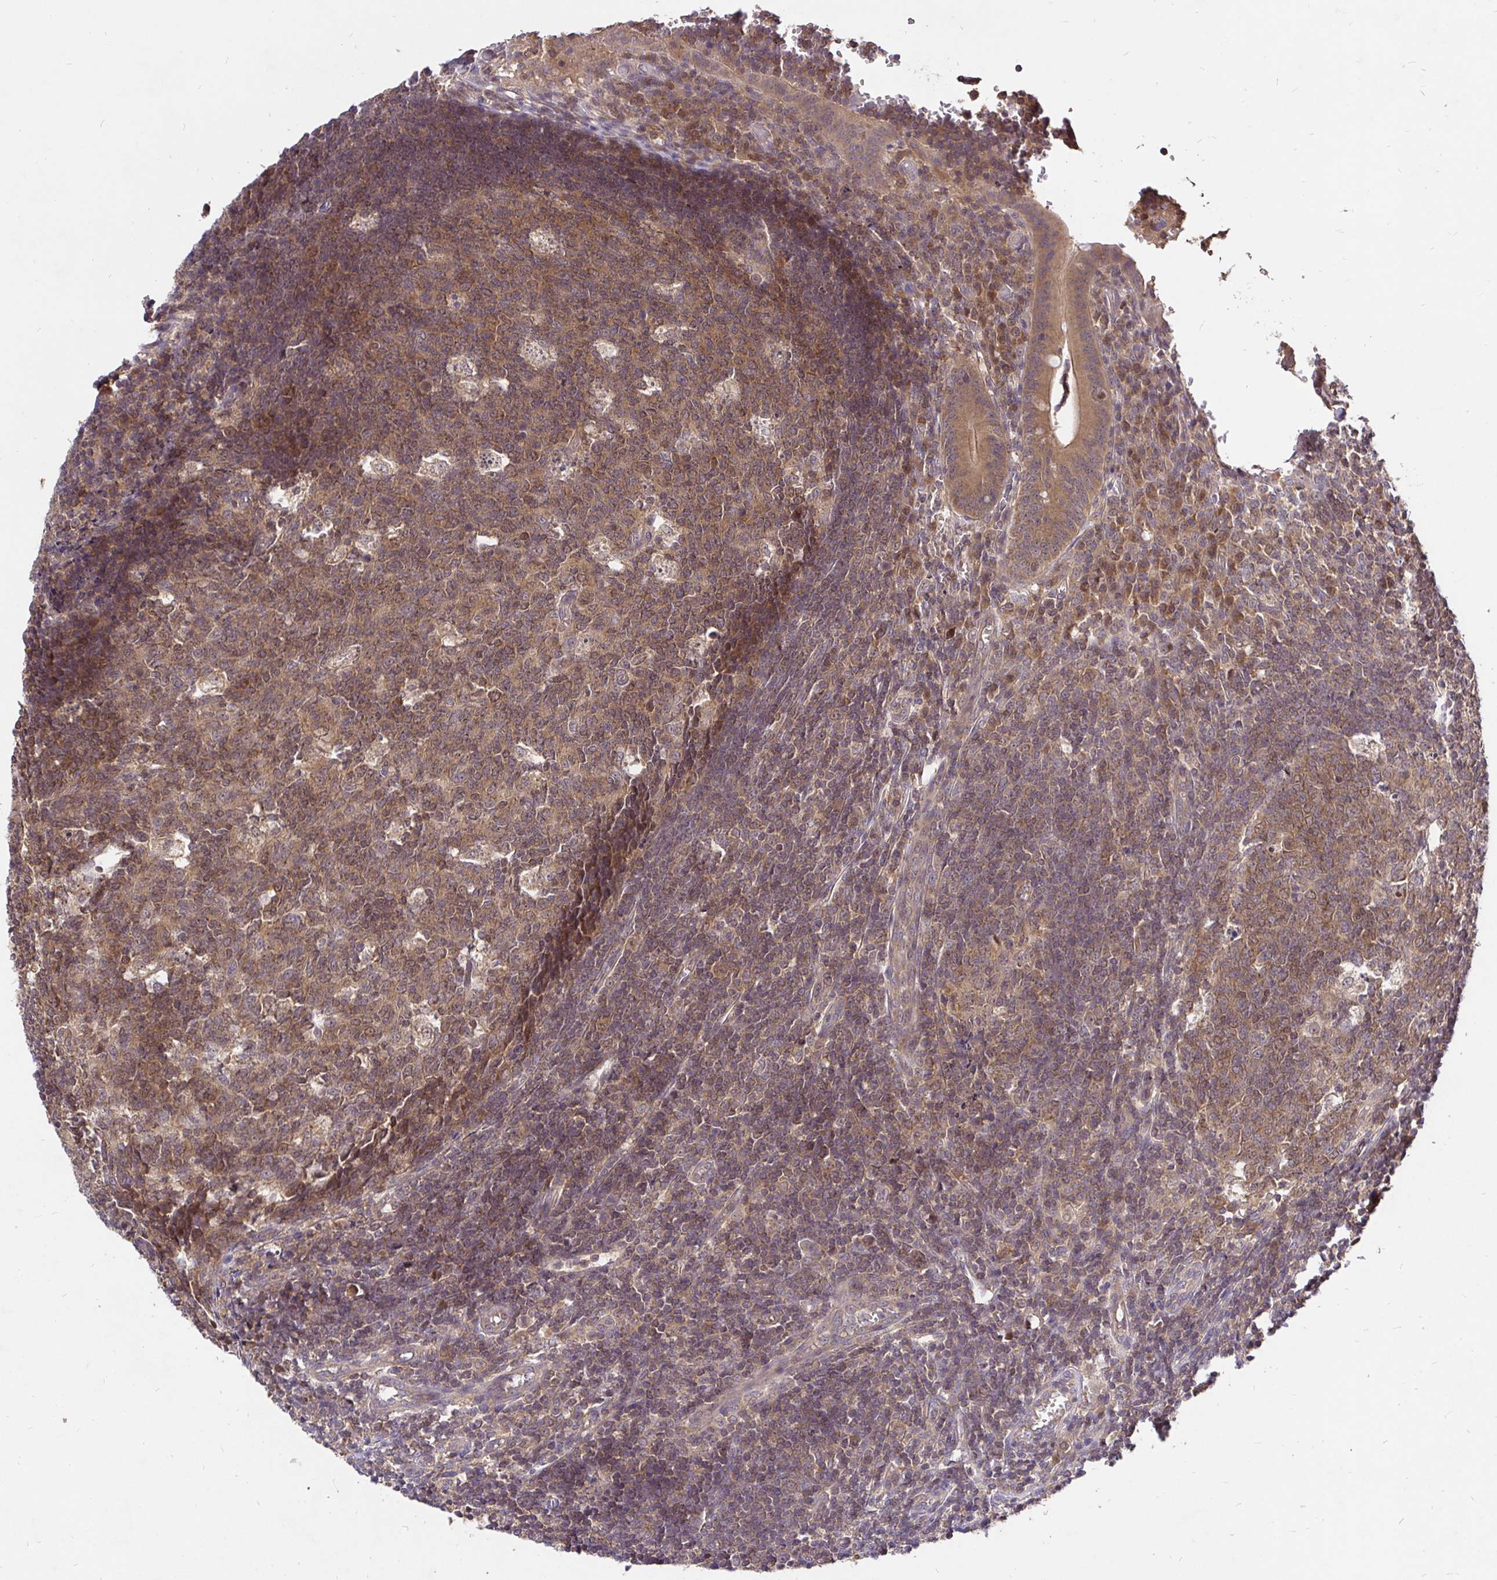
{"staining": {"intensity": "moderate", "quantity": ">75%", "location": "cytoplasmic/membranous"}, "tissue": "appendix", "cell_type": "Glandular cells", "image_type": "normal", "snomed": [{"axis": "morphology", "description": "Normal tissue, NOS"}, {"axis": "topography", "description": "Appendix"}], "caption": "Appendix stained with DAB (3,3'-diaminobenzidine) IHC exhibits medium levels of moderate cytoplasmic/membranous positivity in about >75% of glandular cells. (IHC, brightfield microscopy, high magnification).", "gene": "UBE2M", "patient": {"sex": "male", "age": 18}}